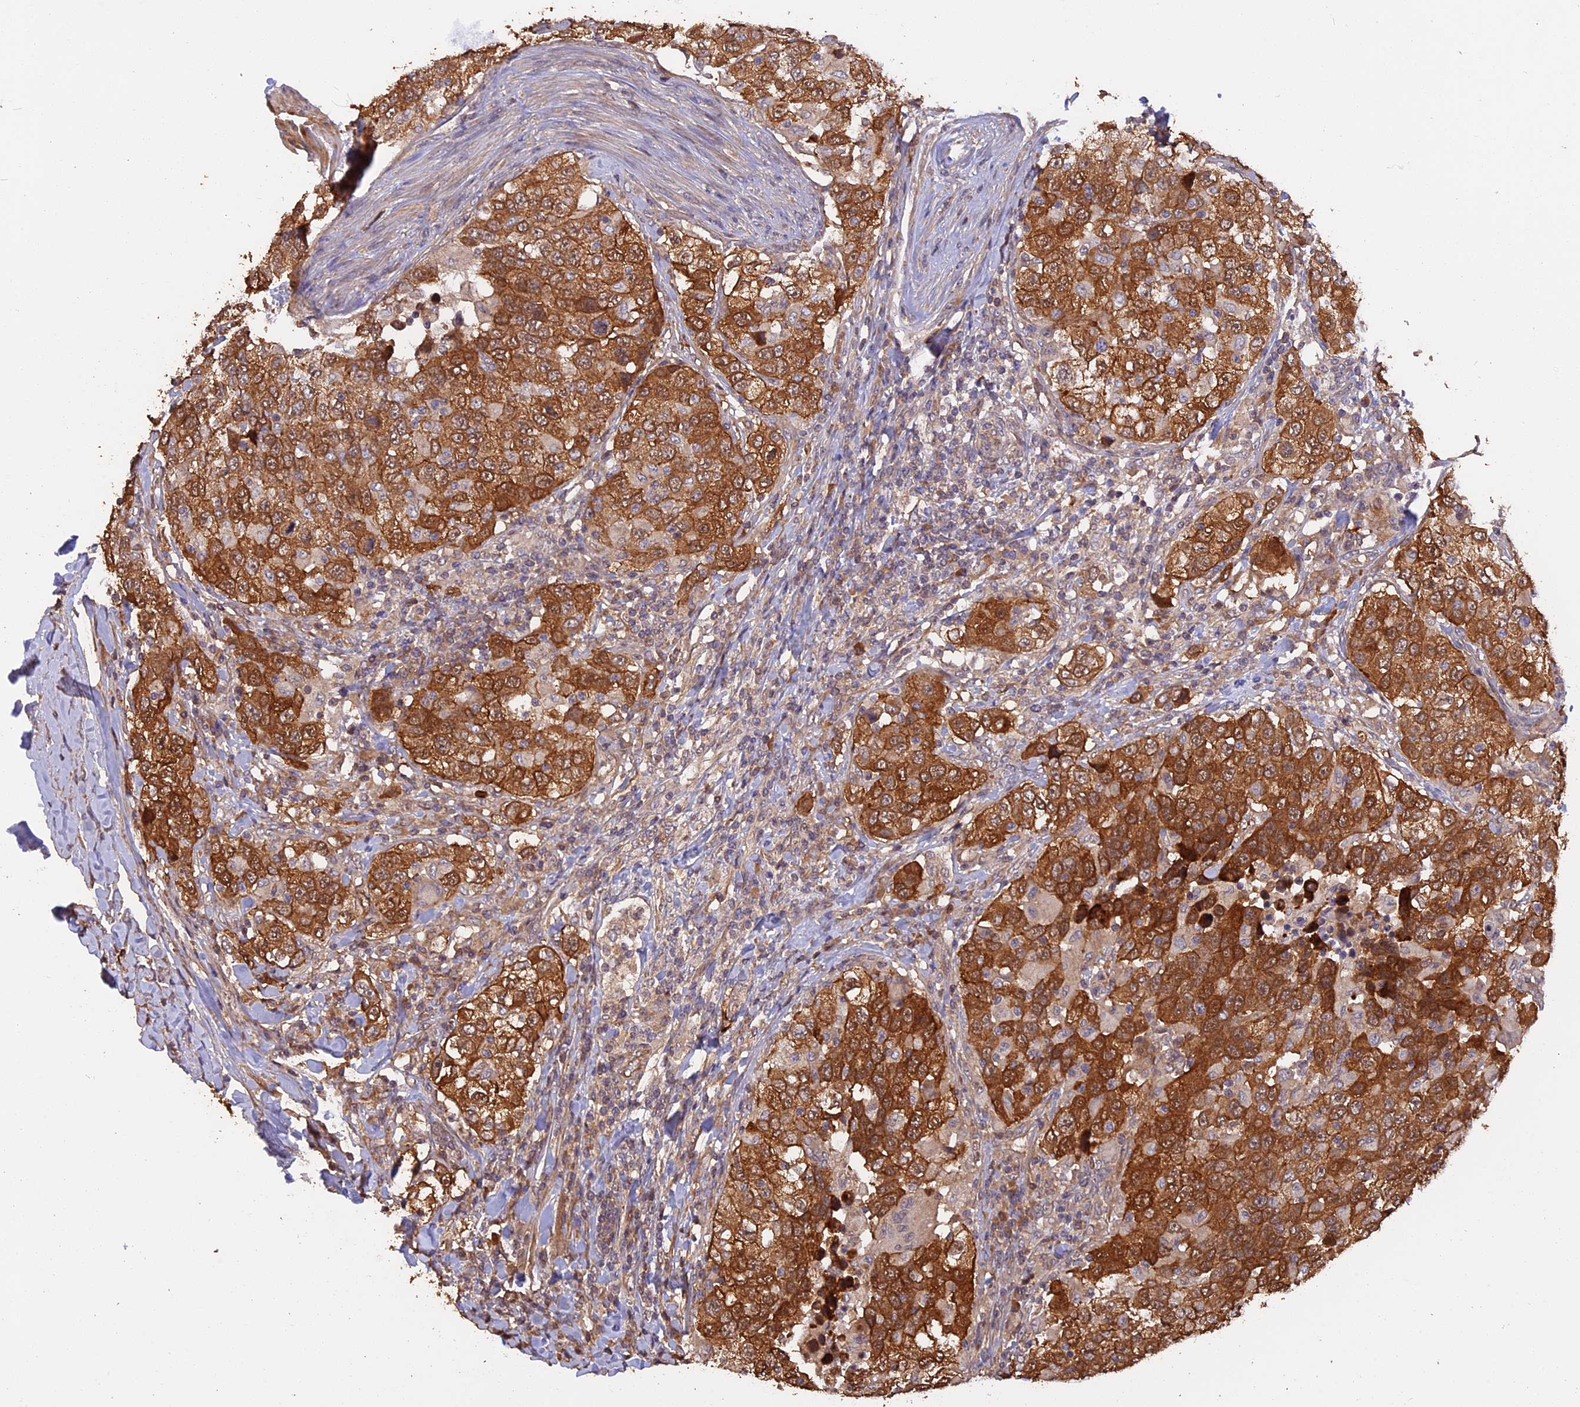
{"staining": {"intensity": "moderate", "quantity": ">75%", "location": "cytoplasmic/membranous"}, "tissue": "urothelial cancer", "cell_type": "Tumor cells", "image_type": "cancer", "snomed": [{"axis": "morphology", "description": "Urothelial carcinoma, High grade"}, {"axis": "topography", "description": "Urinary bladder"}], "caption": "High-grade urothelial carcinoma stained with a brown dye displays moderate cytoplasmic/membranous positive positivity in approximately >75% of tumor cells.", "gene": "RASAL1", "patient": {"sex": "female", "age": 80}}